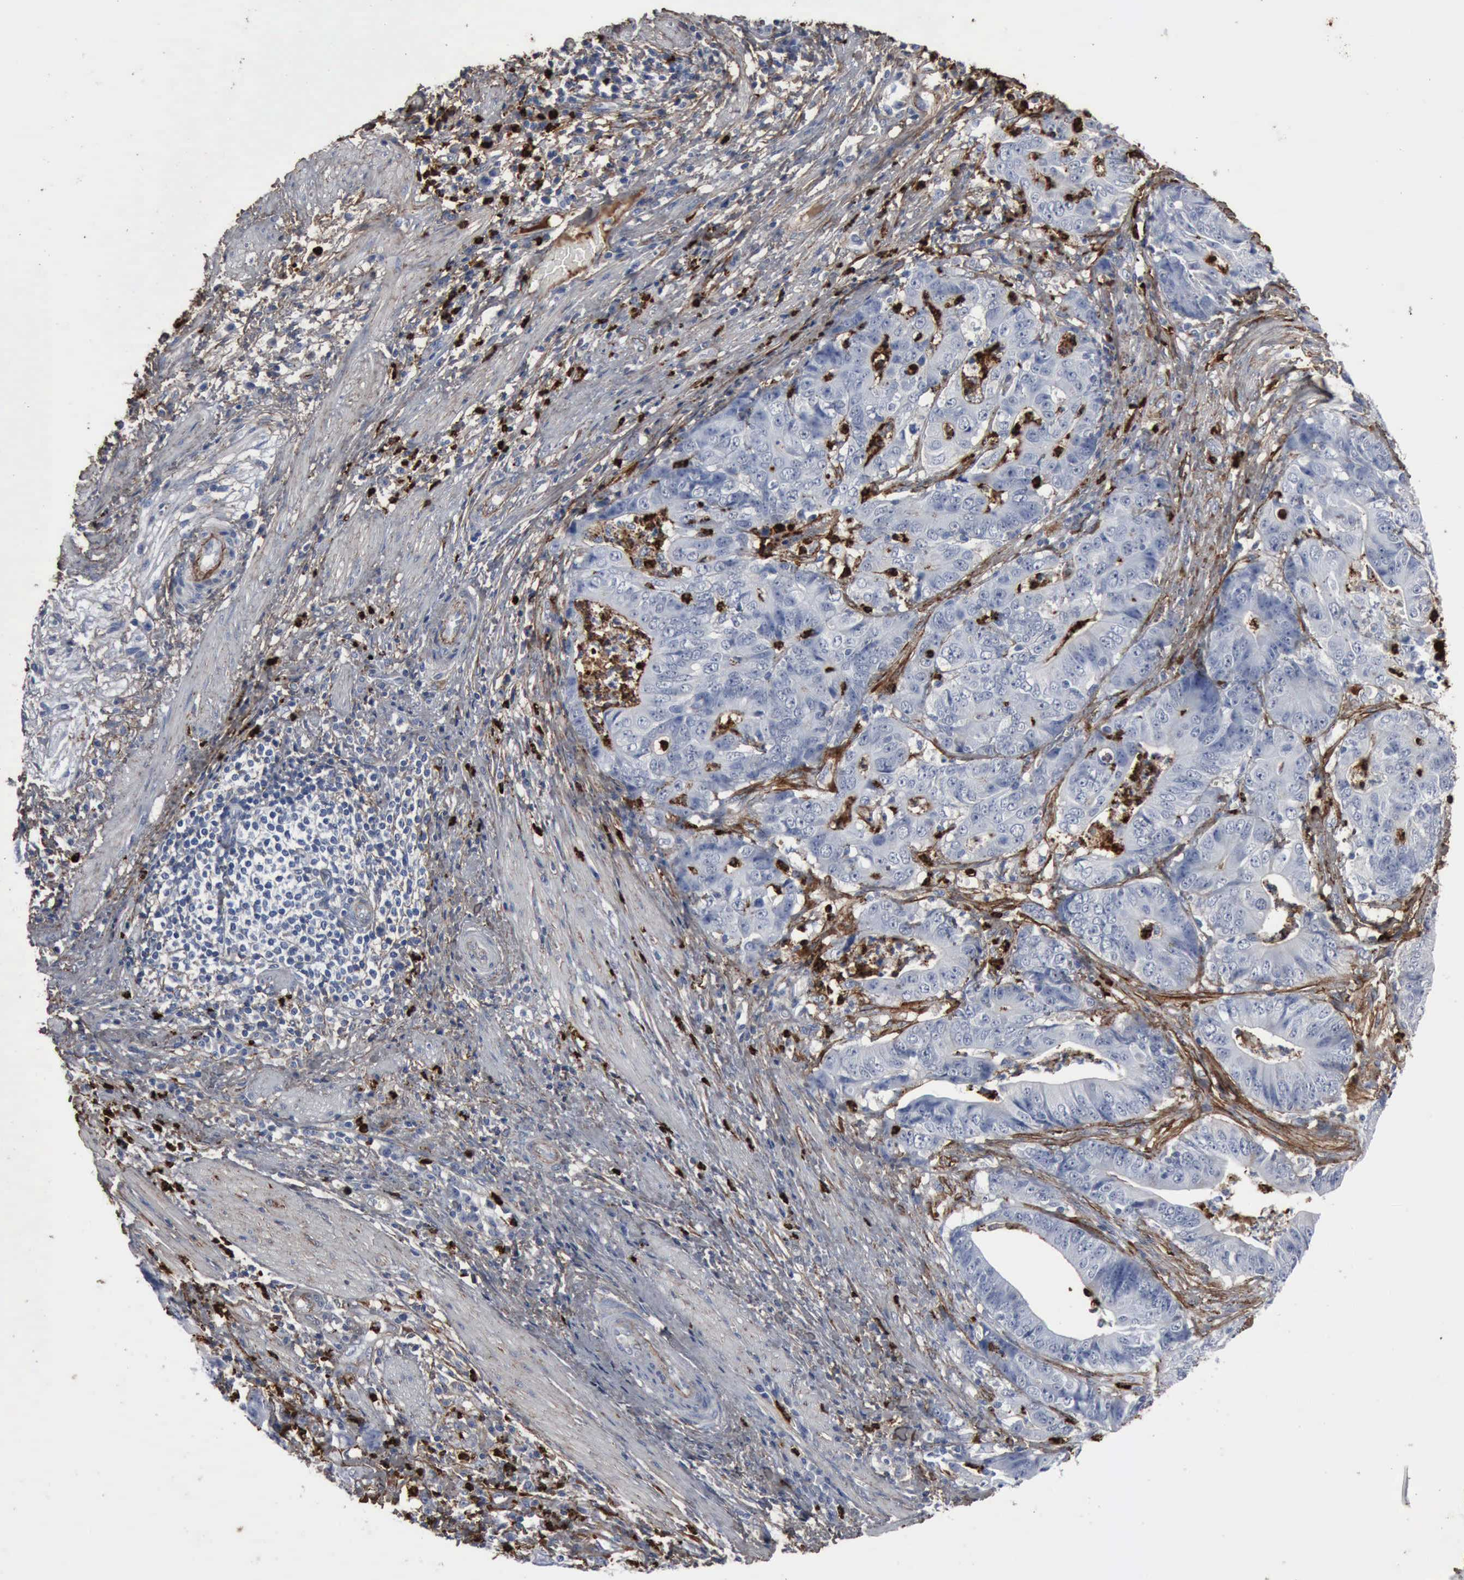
{"staining": {"intensity": "negative", "quantity": "none", "location": "none"}, "tissue": "stomach cancer", "cell_type": "Tumor cells", "image_type": "cancer", "snomed": [{"axis": "morphology", "description": "Adenocarcinoma, NOS"}, {"axis": "topography", "description": "Stomach, lower"}], "caption": "Immunohistochemistry (IHC) micrograph of neoplastic tissue: stomach cancer (adenocarcinoma) stained with DAB shows no significant protein positivity in tumor cells.", "gene": "FN1", "patient": {"sex": "female", "age": 86}}